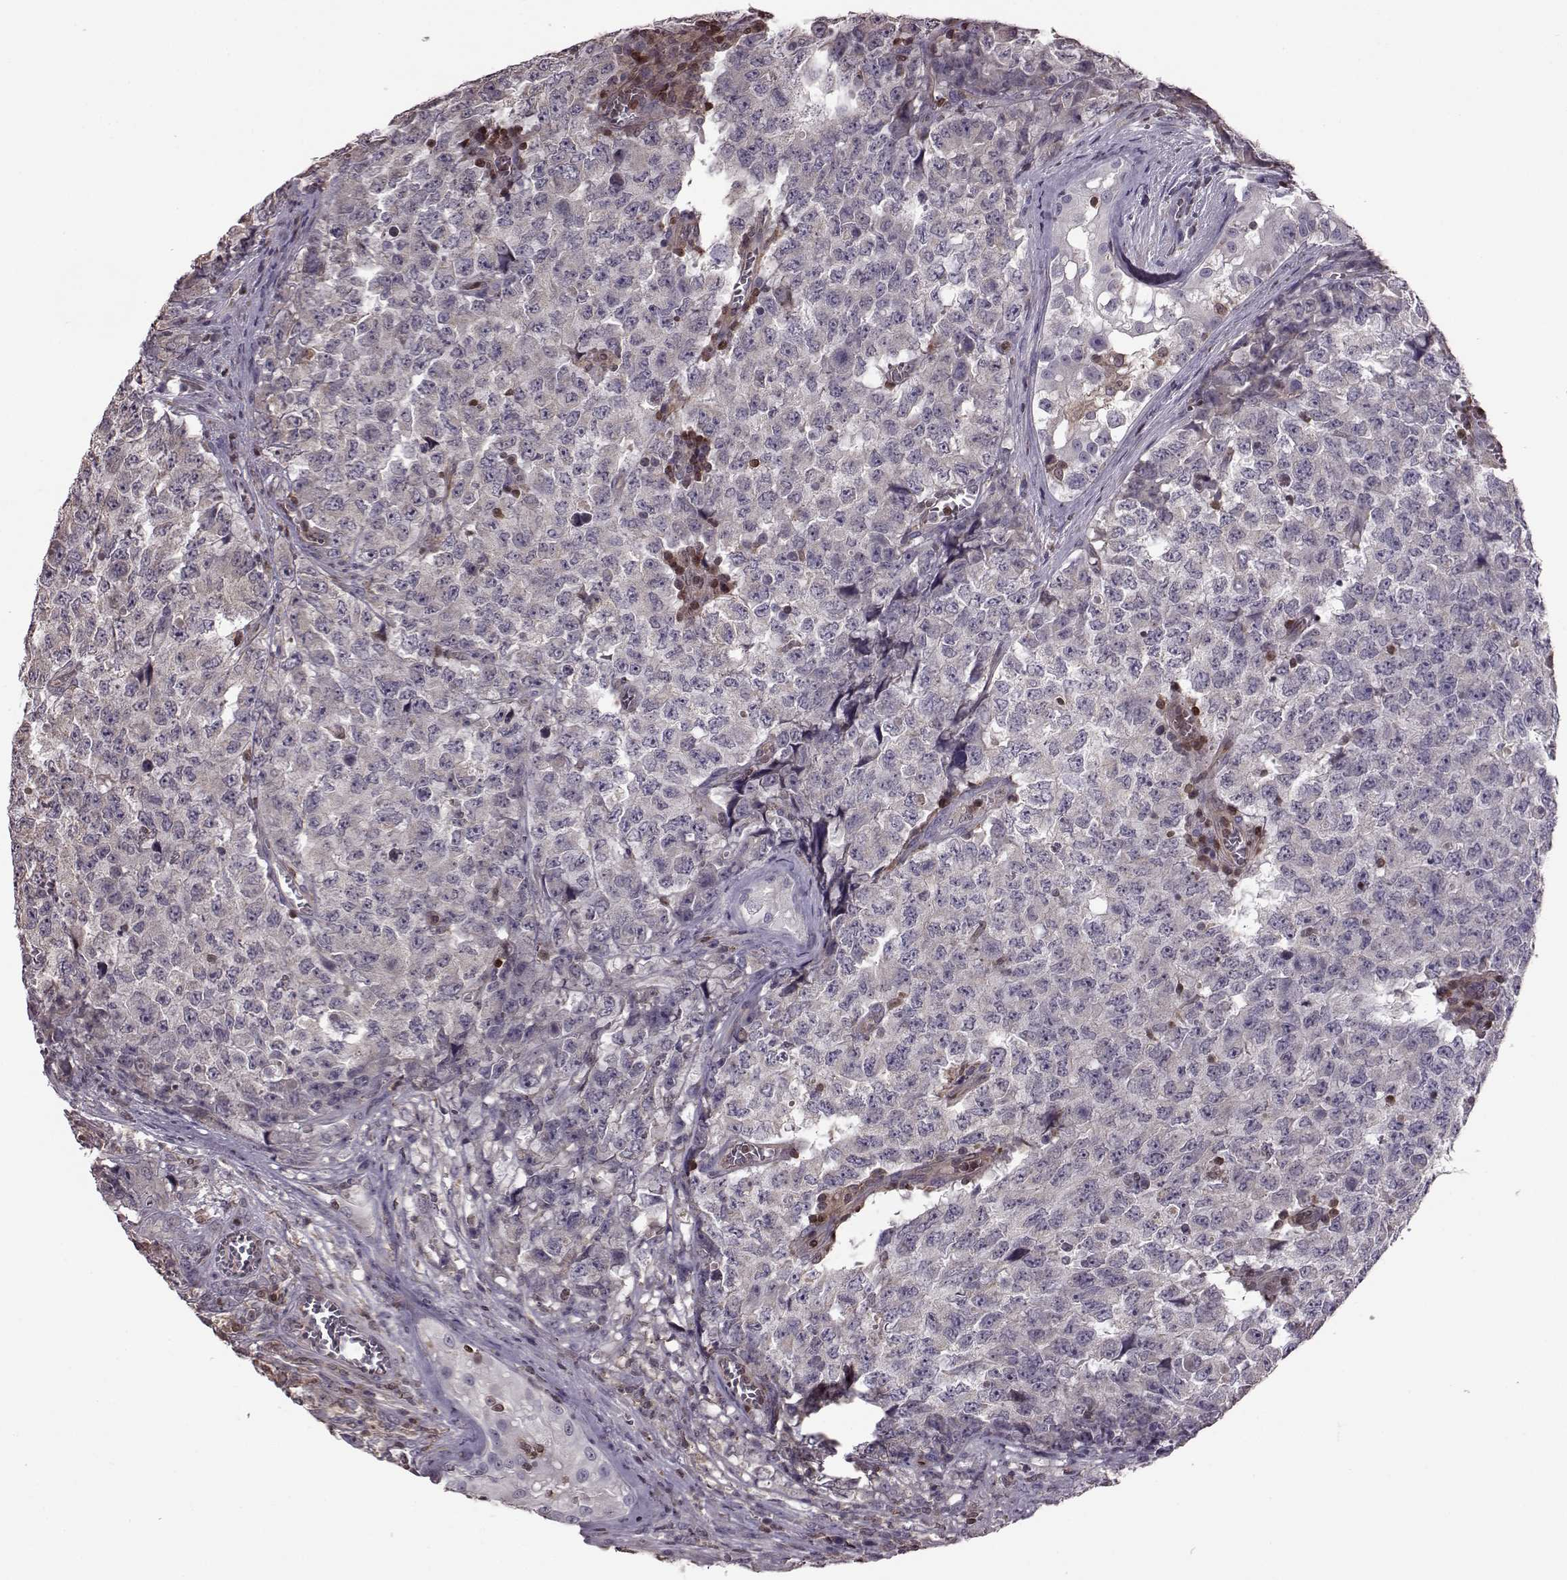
{"staining": {"intensity": "negative", "quantity": "none", "location": "none"}, "tissue": "testis cancer", "cell_type": "Tumor cells", "image_type": "cancer", "snomed": [{"axis": "morphology", "description": "Carcinoma, Embryonal, NOS"}, {"axis": "topography", "description": "Testis"}], "caption": "IHC micrograph of neoplastic tissue: human testis cancer (embryonal carcinoma) stained with DAB demonstrates no significant protein expression in tumor cells.", "gene": "CDC42SE1", "patient": {"sex": "male", "age": 23}}